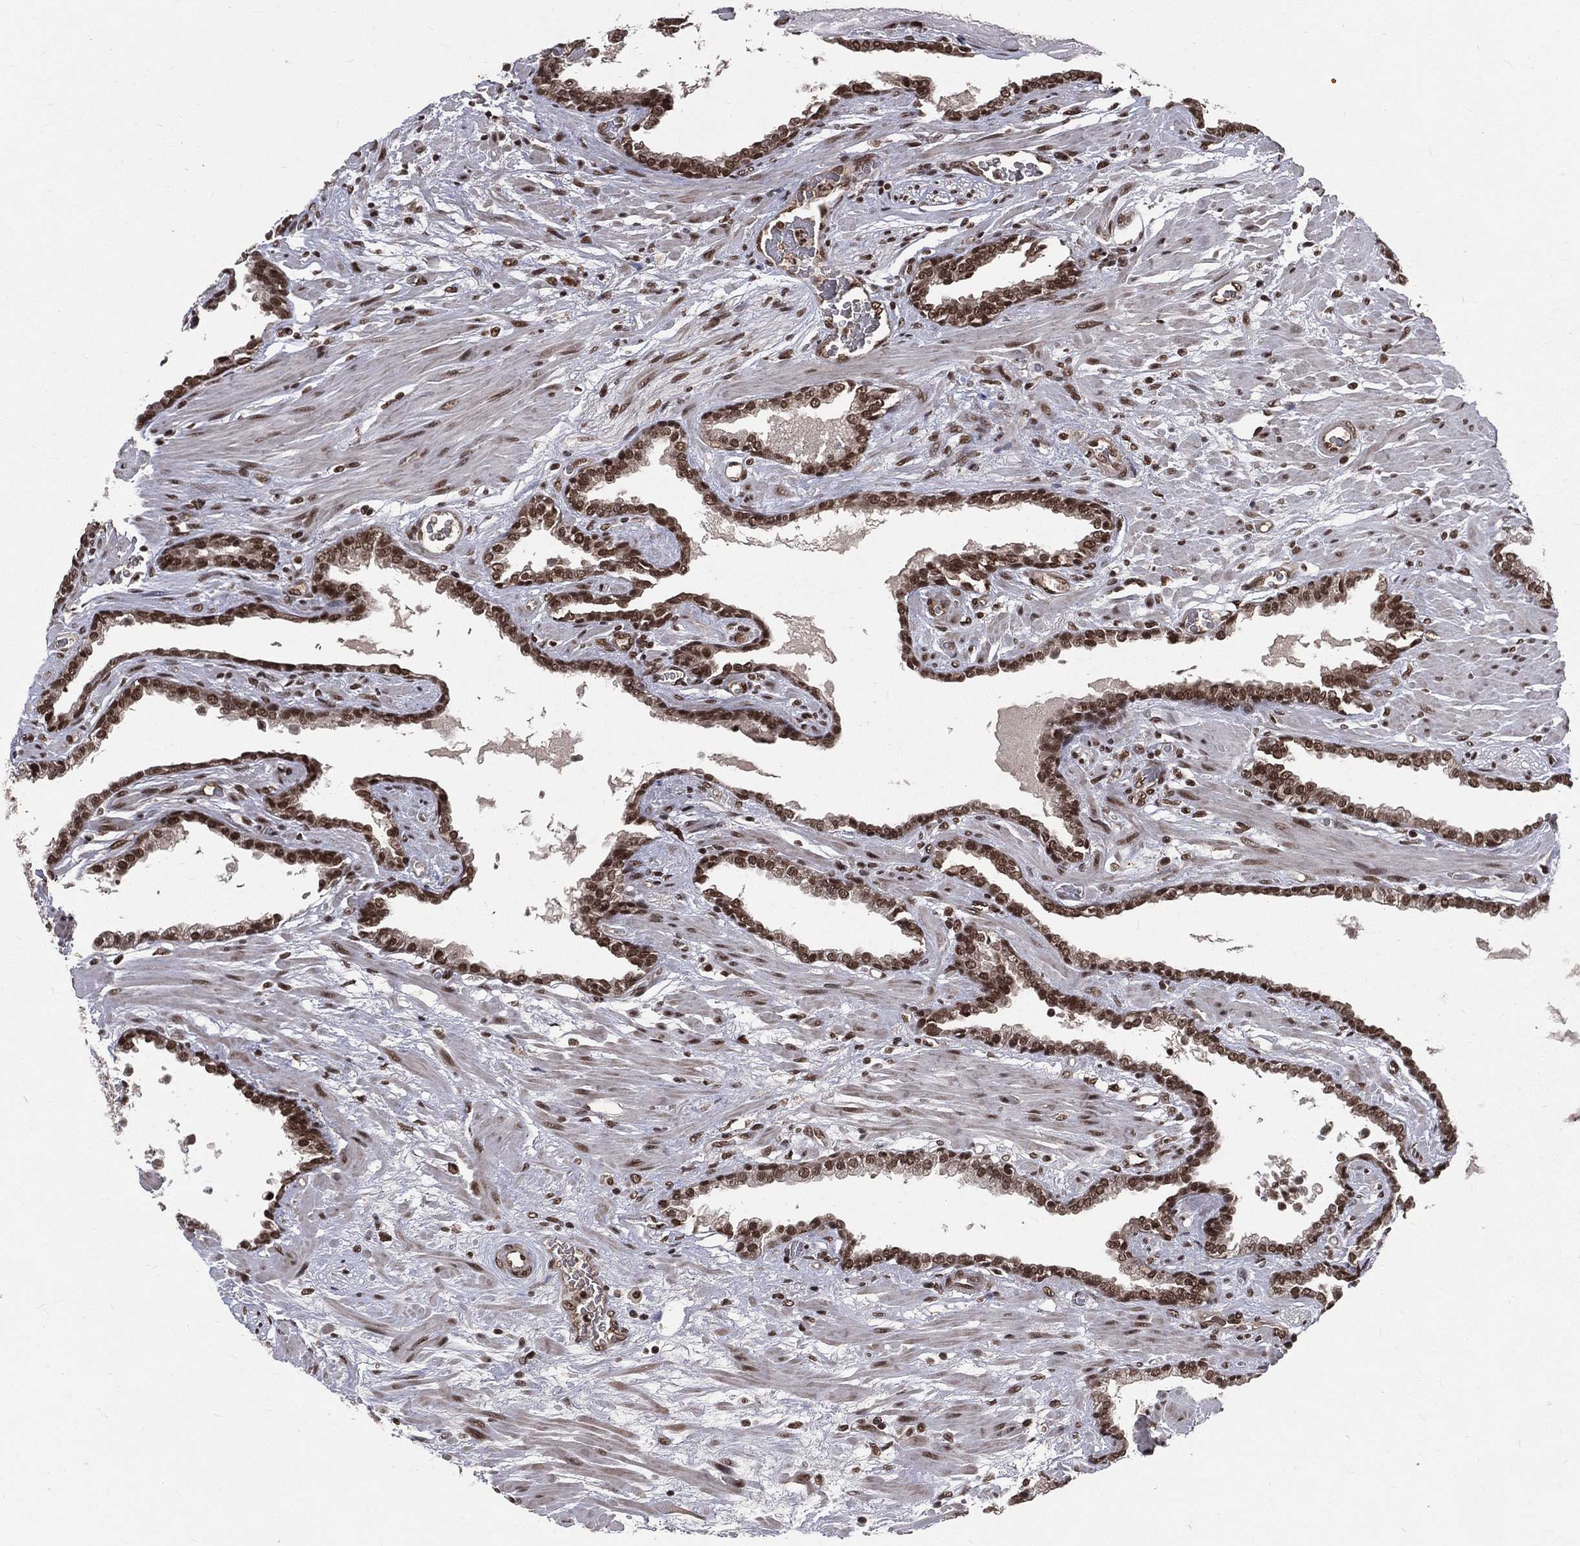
{"staining": {"intensity": "strong", "quantity": ">75%", "location": "nuclear"}, "tissue": "prostate cancer", "cell_type": "Tumor cells", "image_type": "cancer", "snomed": [{"axis": "morphology", "description": "Adenocarcinoma, Low grade"}, {"axis": "topography", "description": "Prostate"}], "caption": "A brown stain highlights strong nuclear staining of a protein in prostate cancer tumor cells.", "gene": "SMC3", "patient": {"sex": "male", "age": 69}}